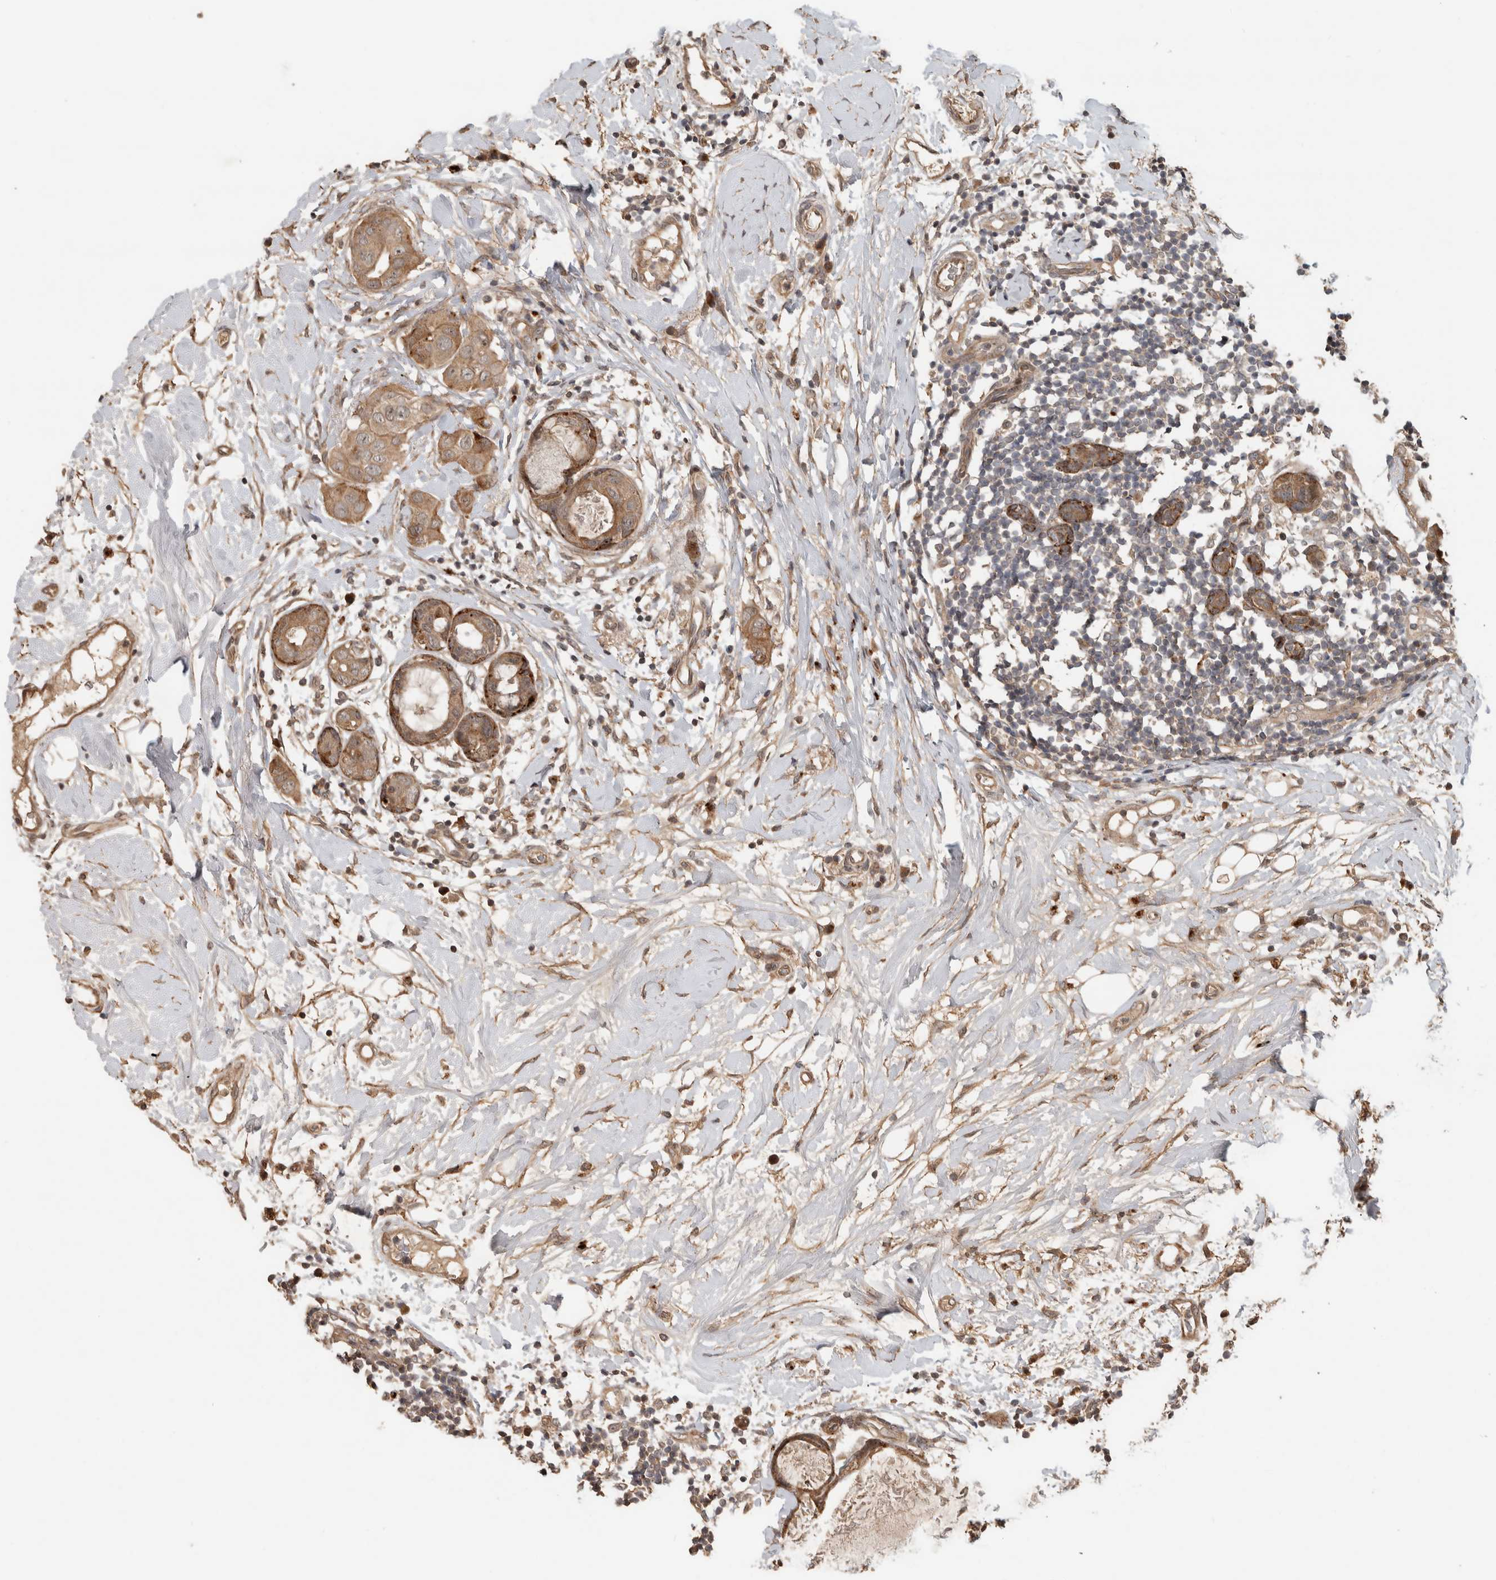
{"staining": {"intensity": "moderate", "quantity": ">75%", "location": "cytoplasmic/membranous"}, "tissue": "breast cancer", "cell_type": "Tumor cells", "image_type": "cancer", "snomed": [{"axis": "morphology", "description": "Duct carcinoma"}, {"axis": "topography", "description": "Breast"}], "caption": "DAB (3,3'-diaminobenzidine) immunohistochemical staining of human invasive ductal carcinoma (breast) exhibits moderate cytoplasmic/membranous protein positivity in approximately >75% of tumor cells.", "gene": "PITPNC1", "patient": {"sex": "female", "age": 40}}